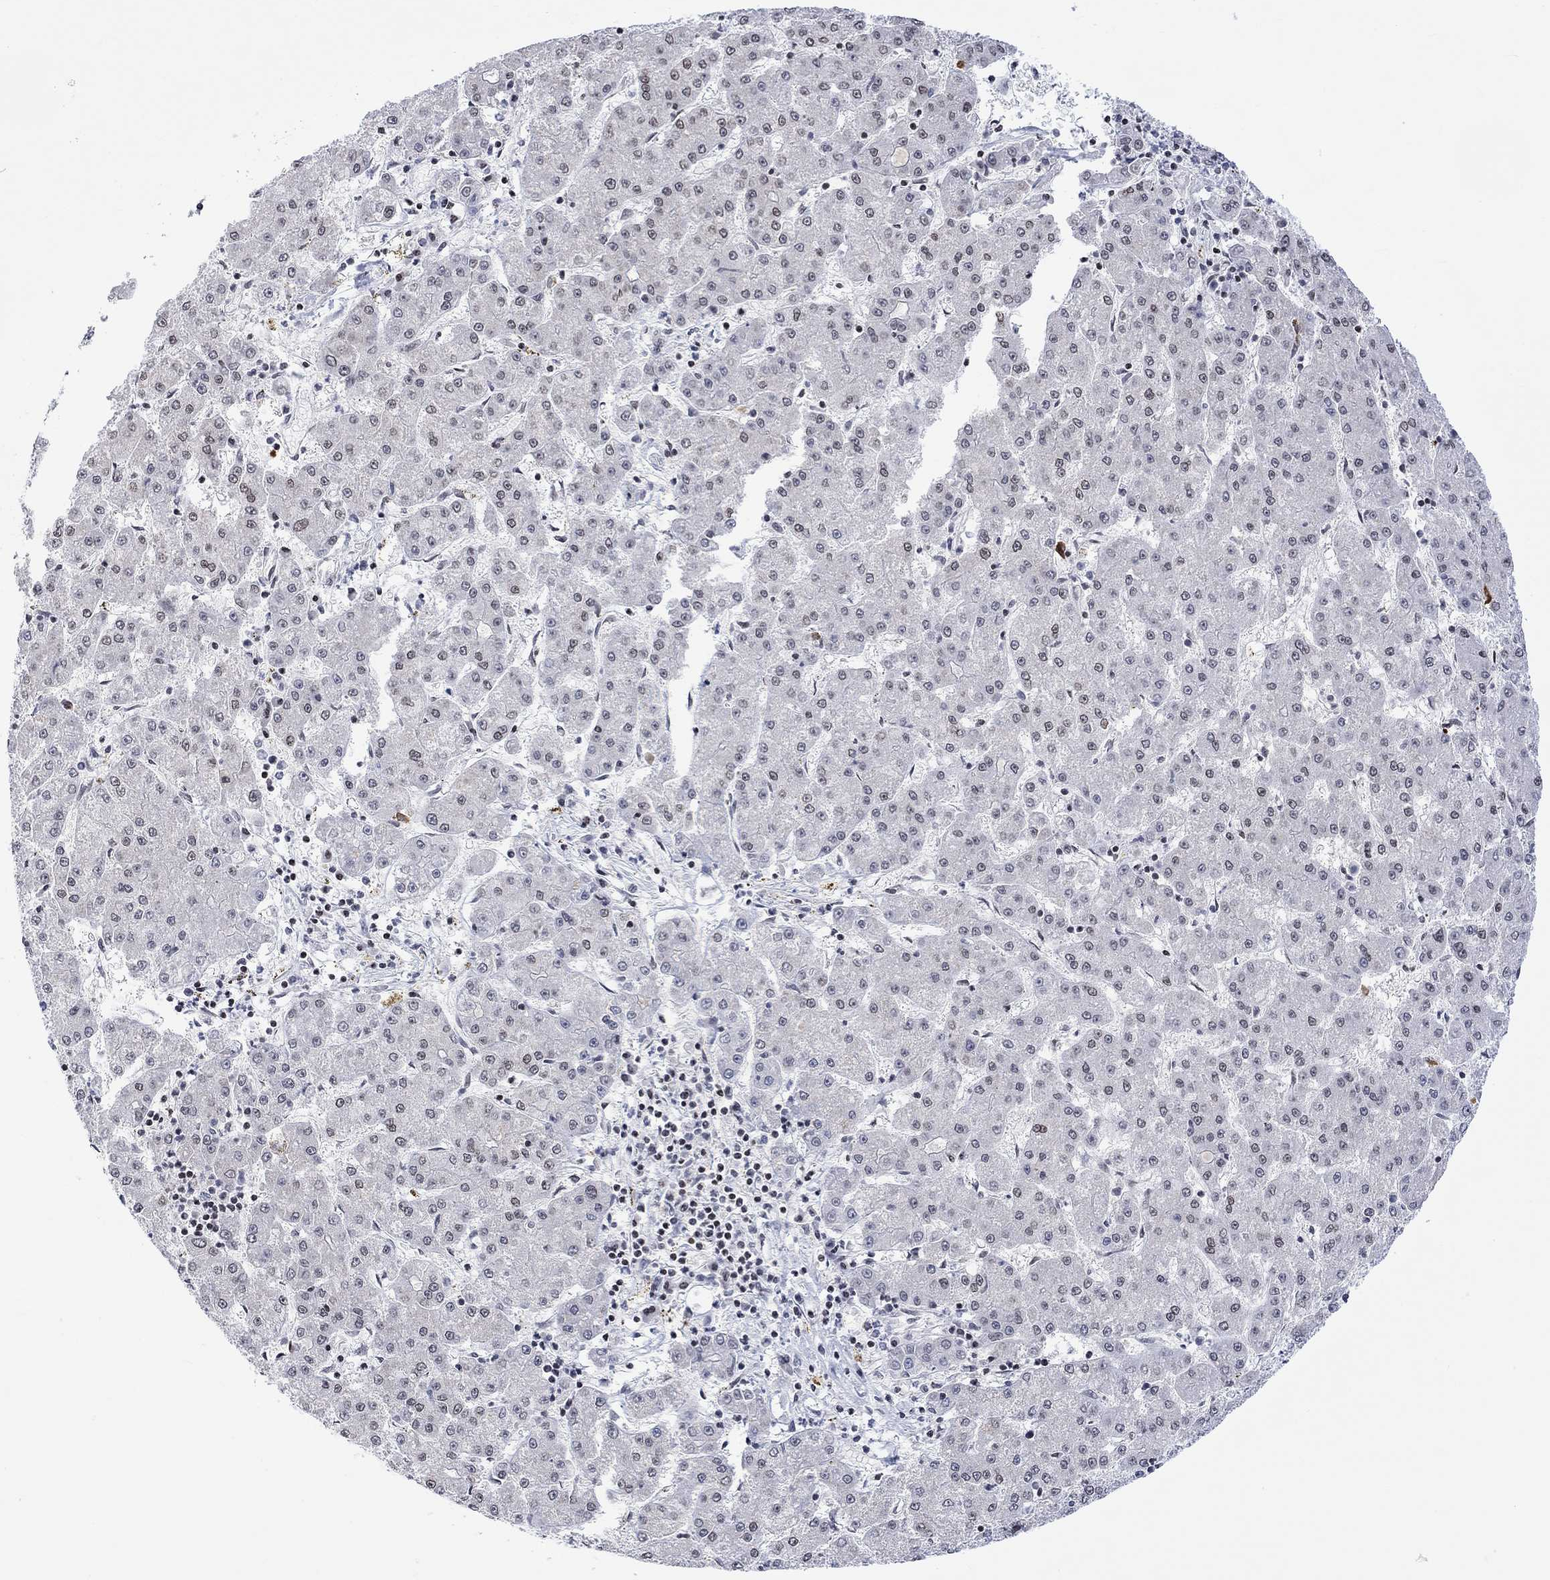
{"staining": {"intensity": "negative", "quantity": "none", "location": "none"}, "tissue": "liver cancer", "cell_type": "Tumor cells", "image_type": "cancer", "snomed": [{"axis": "morphology", "description": "Carcinoma, Hepatocellular, NOS"}, {"axis": "topography", "description": "Liver"}], "caption": "The micrograph reveals no significant expression in tumor cells of liver cancer.", "gene": "DCX", "patient": {"sex": "male", "age": 73}}